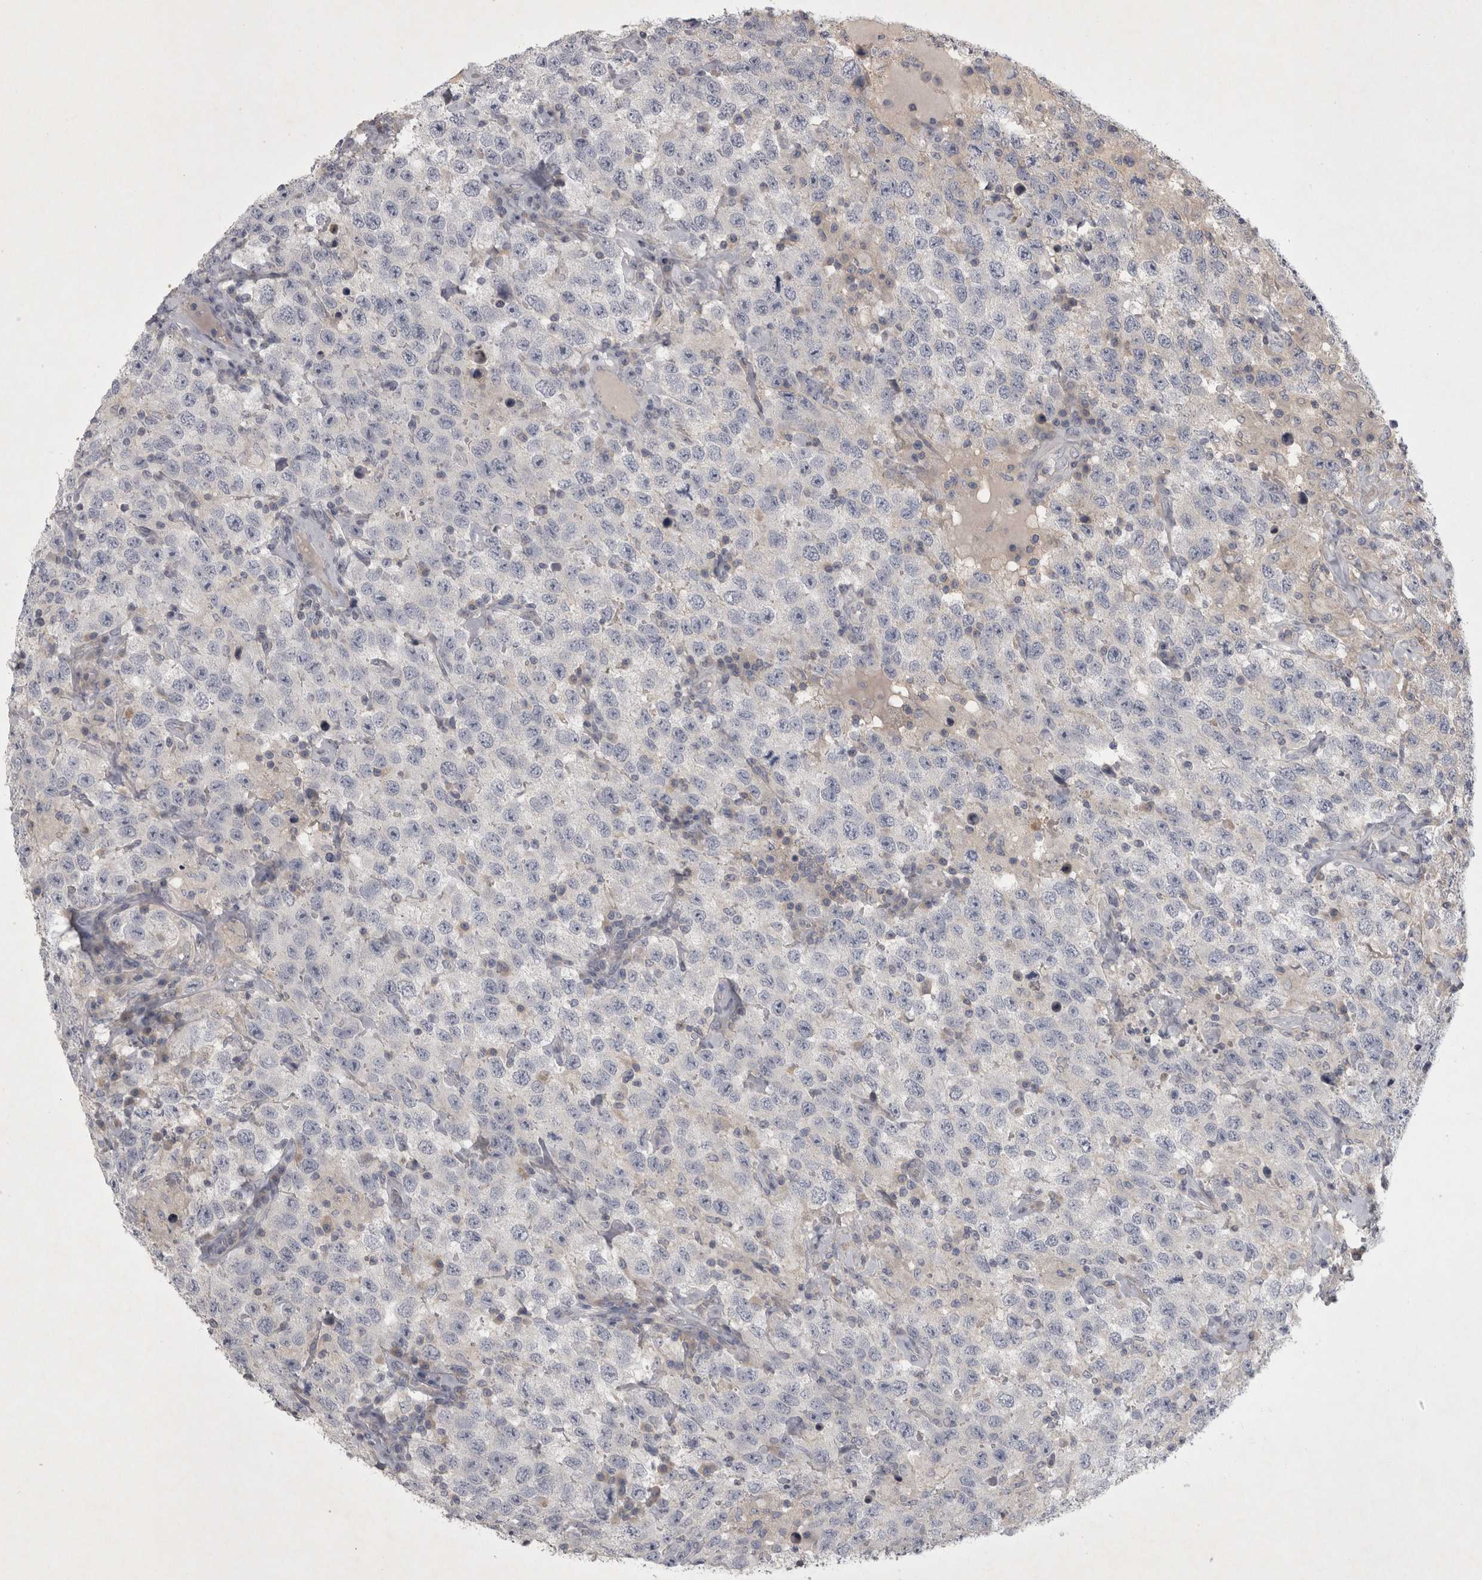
{"staining": {"intensity": "negative", "quantity": "none", "location": "none"}, "tissue": "testis cancer", "cell_type": "Tumor cells", "image_type": "cancer", "snomed": [{"axis": "morphology", "description": "Seminoma, NOS"}, {"axis": "topography", "description": "Testis"}], "caption": "This is an IHC photomicrograph of human seminoma (testis). There is no positivity in tumor cells.", "gene": "ENPP7", "patient": {"sex": "male", "age": 41}}